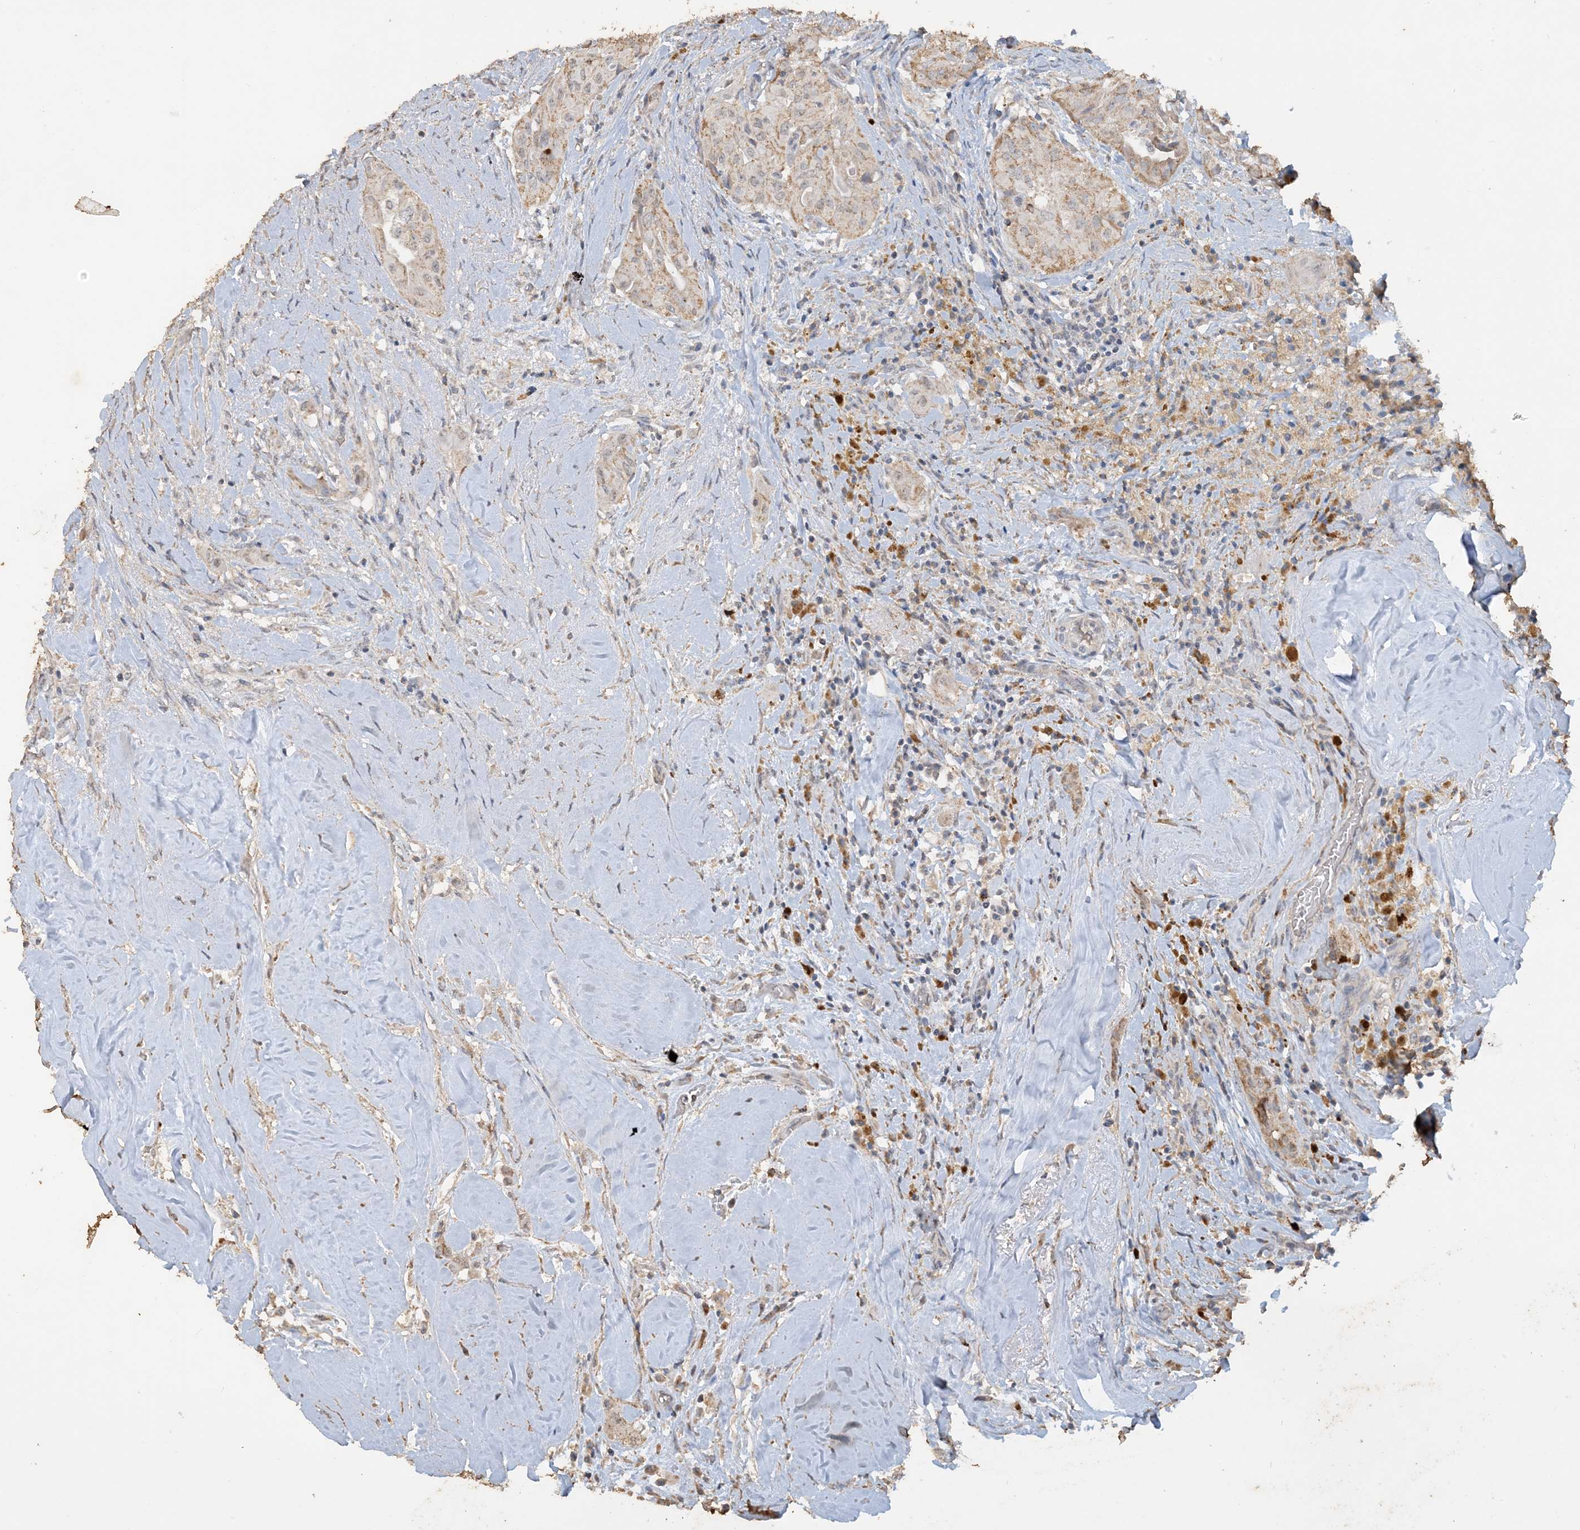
{"staining": {"intensity": "weak", "quantity": "25%-75%", "location": "cytoplasmic/membranous"}, "tissue": "thyroid cancer", "cell_type": "Tumor cells", "image_type": "cancer", "snomed": [{"axis": "morphology", "description": "Papillary adenocarcinoma, NOS"}, {"axis": "topography", "description": "Thyroid gland"}], "caption": "Weak cytoplasmic/membranous protein positivity is identified in about 25%-75% of tumor cells in thyroid cancer.", "gene": "SFMBT2", "patient": {"sex": "female", "age": 59}}